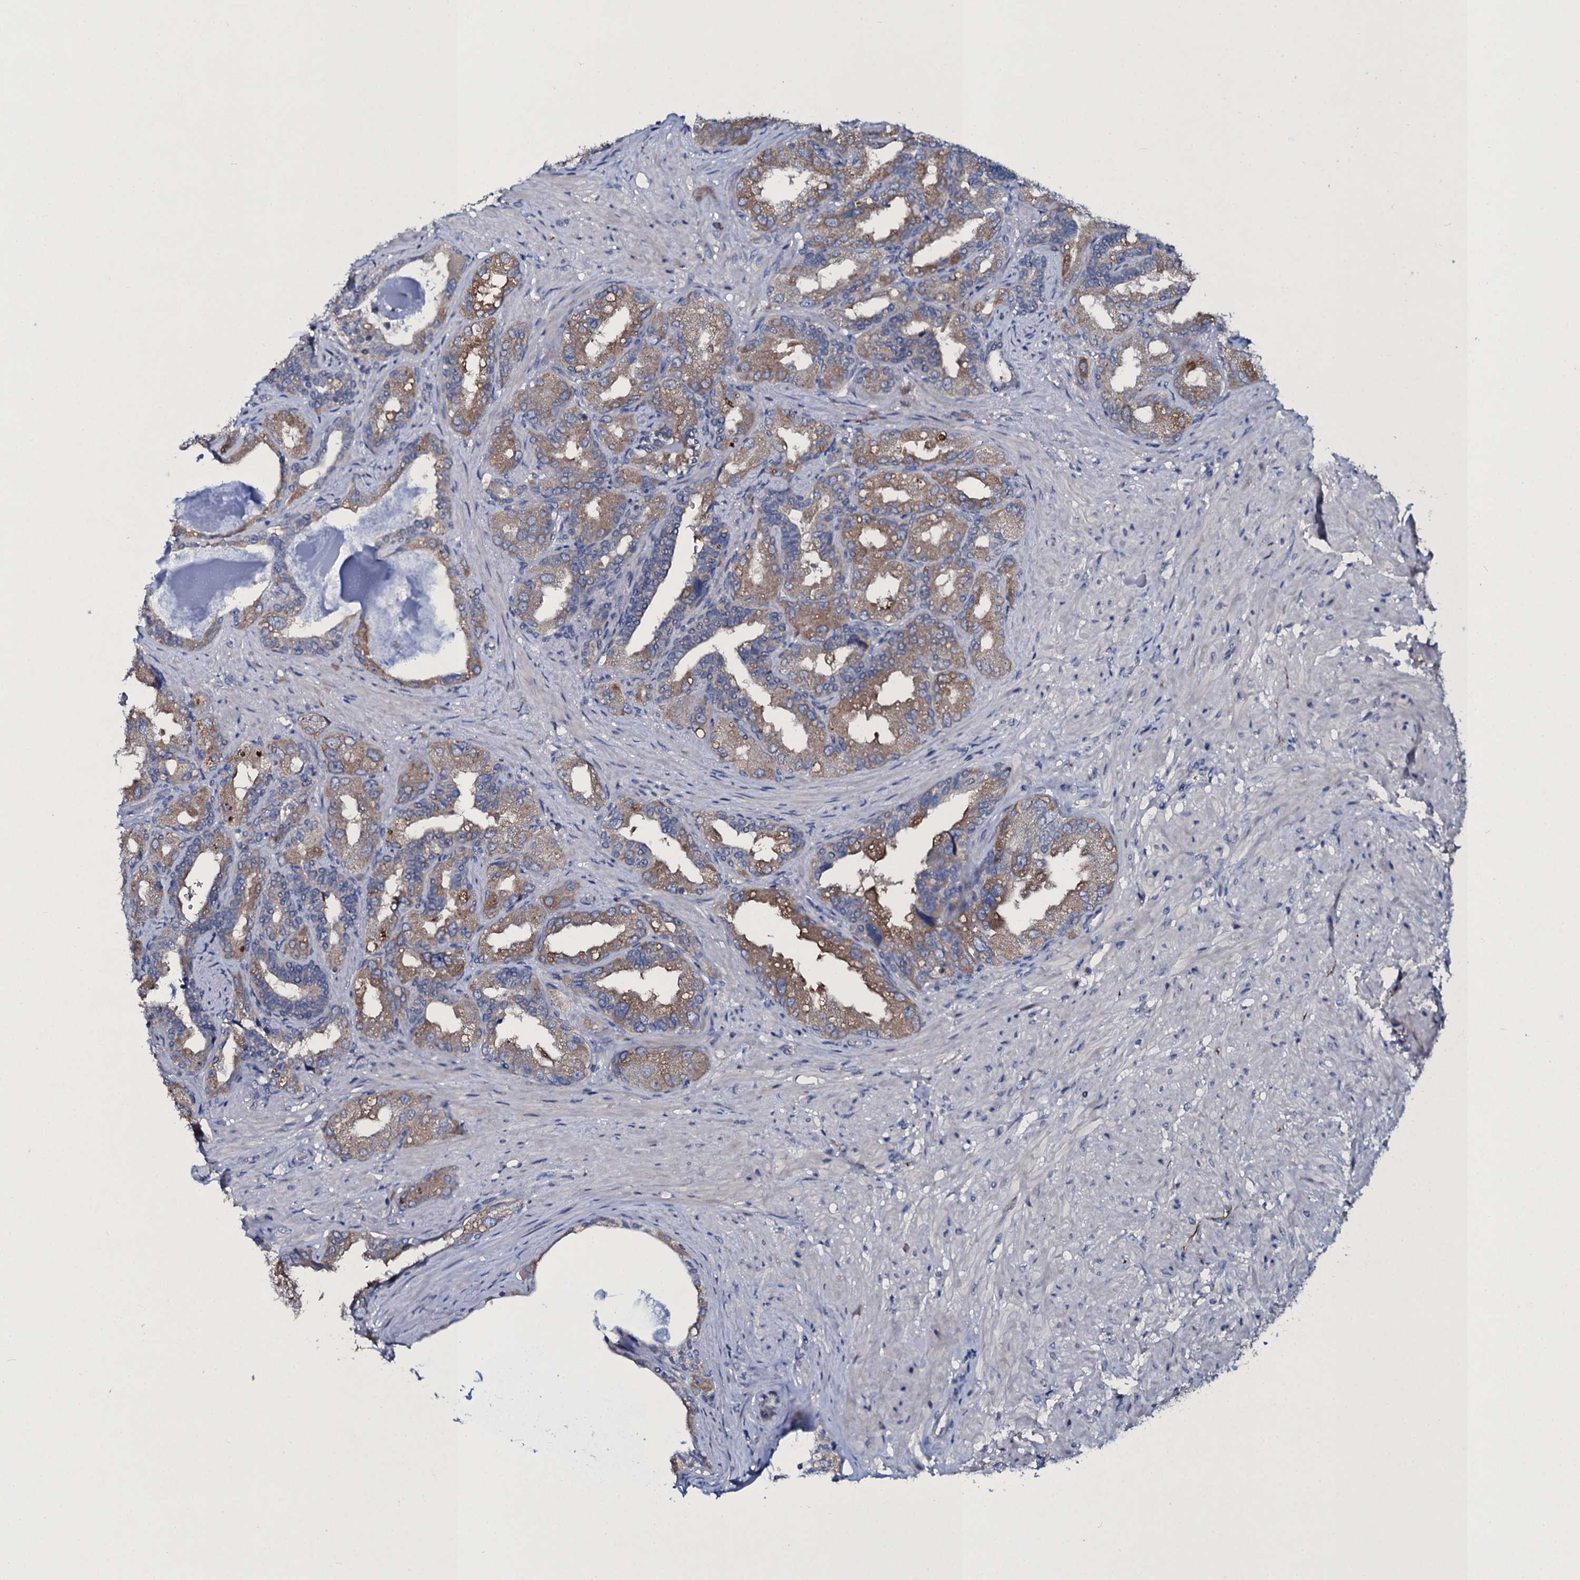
{"staining": {"intensity": "moderate", "quantity": ">75%", "location": "cytoplasmic/membranous"}, "tissue": "seminal vesicle", "cell_type": "Glandular cells", "image_type": "normal", "snomed": [{"axis": "morphology", "description": "Normal tissue, NOS"}, {"axis": "topography", "description": "Seminal veicle"}, {"axis": "topography", "description": "Peripheral nerve tissue"}], "caption": "DAB (3,3'-diaminobenzidine) immunohistochemical staining of normal seminal vesicle reveals moderate cytoplasmic/membranous protein positivity in approximately >75% of glandular cells.", "gene": "TPGS2", "patient": {"sex": "male", "age": 63}}